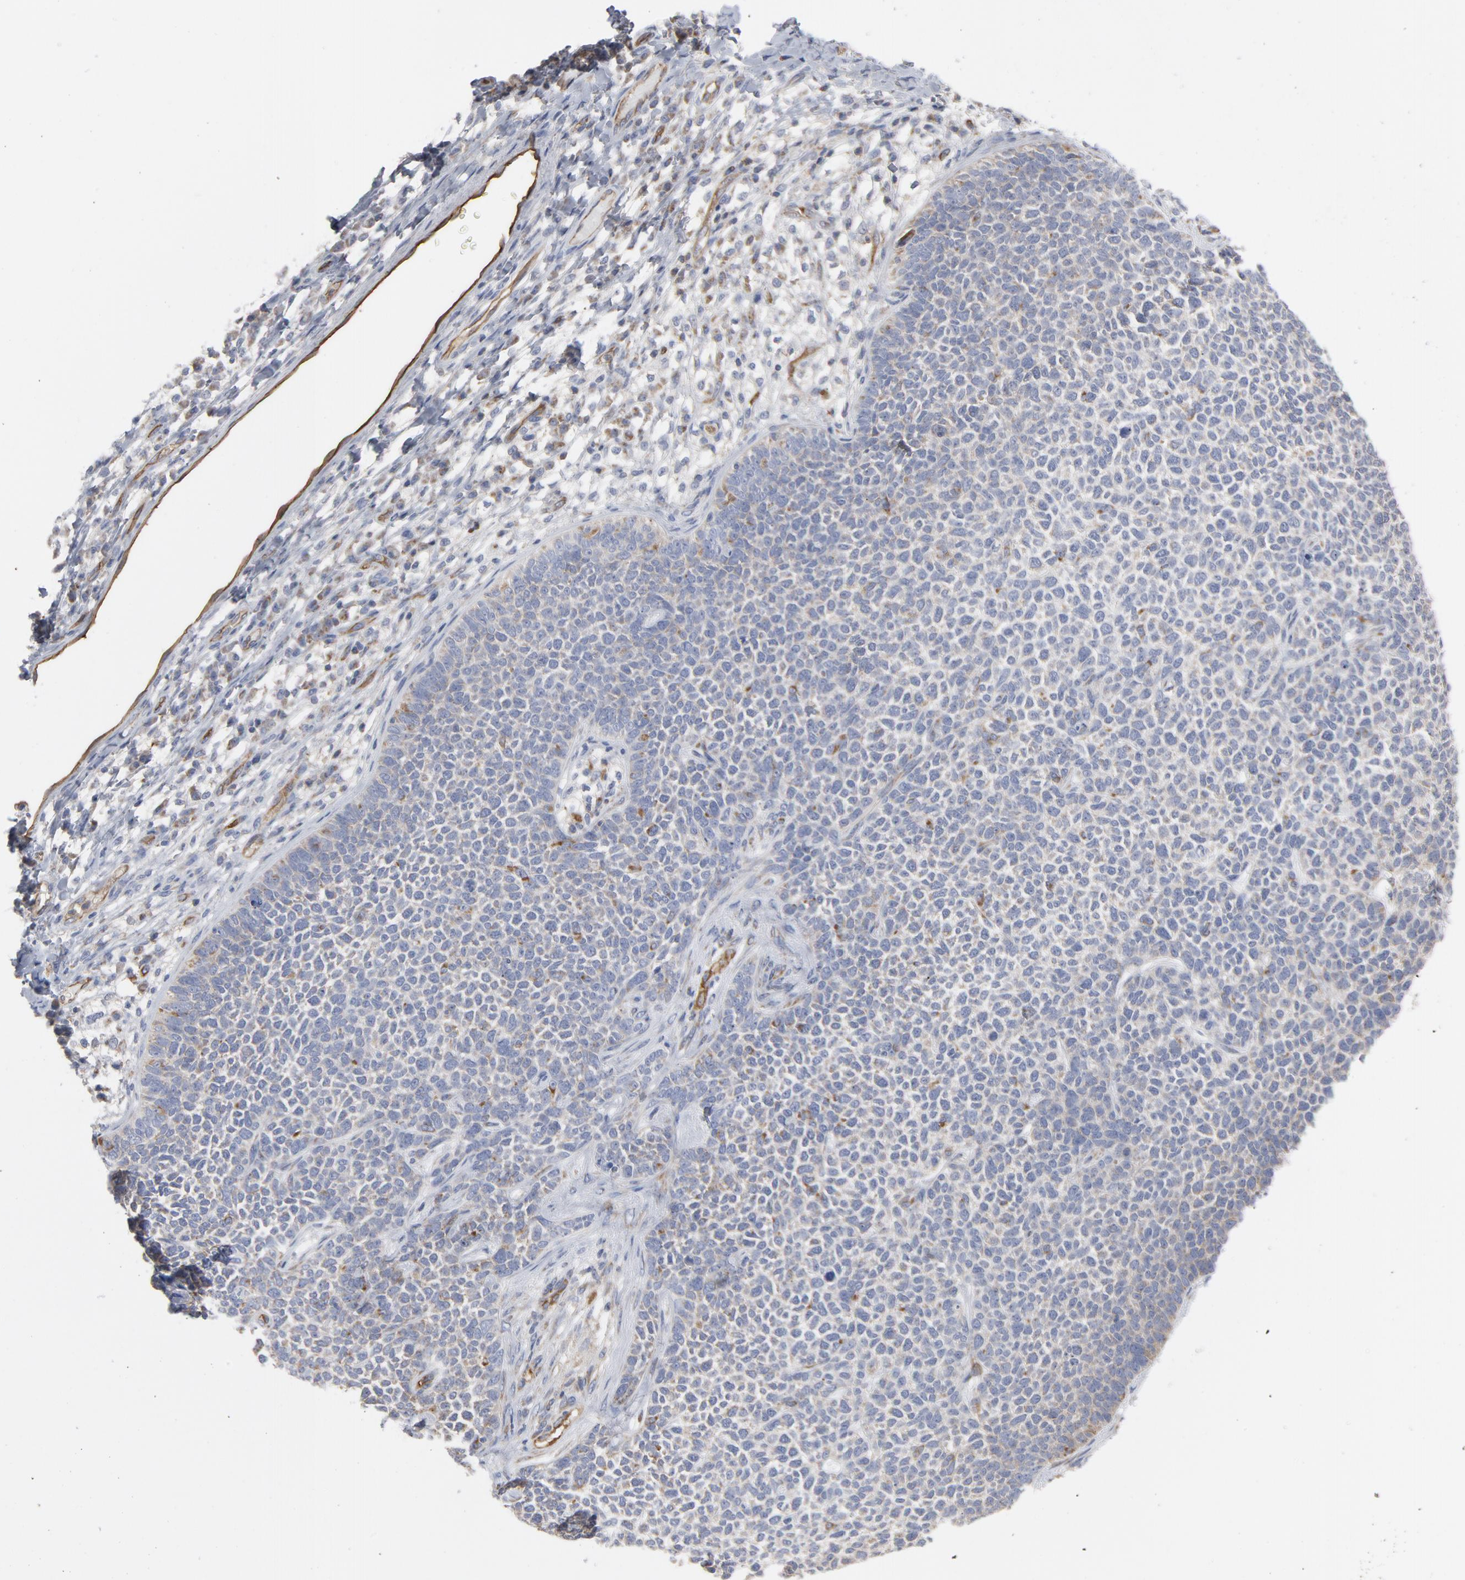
{"staining": {"intensity": "negative", "quantity": "none", "location": "none"}, "tissue": "skin cancer", "cell_type": "Tumor cells", "image_type": "cancer", "snomed": [{"axis": "morphology", "description": "Basal cell carcinoma"}, {"axis": "topography", "description": "Skin"}], "caption": "High magnification brightfield microscopy of skin cancer (basal cell carcinoma) stained with DAB (3,3'-diaminobenzidine) (brown) and counterstained with hematoxylin (blue): tumor cells show no significant staining.", "gene": "OXA1L", "patient": {"sex": "female", "age": 84}}